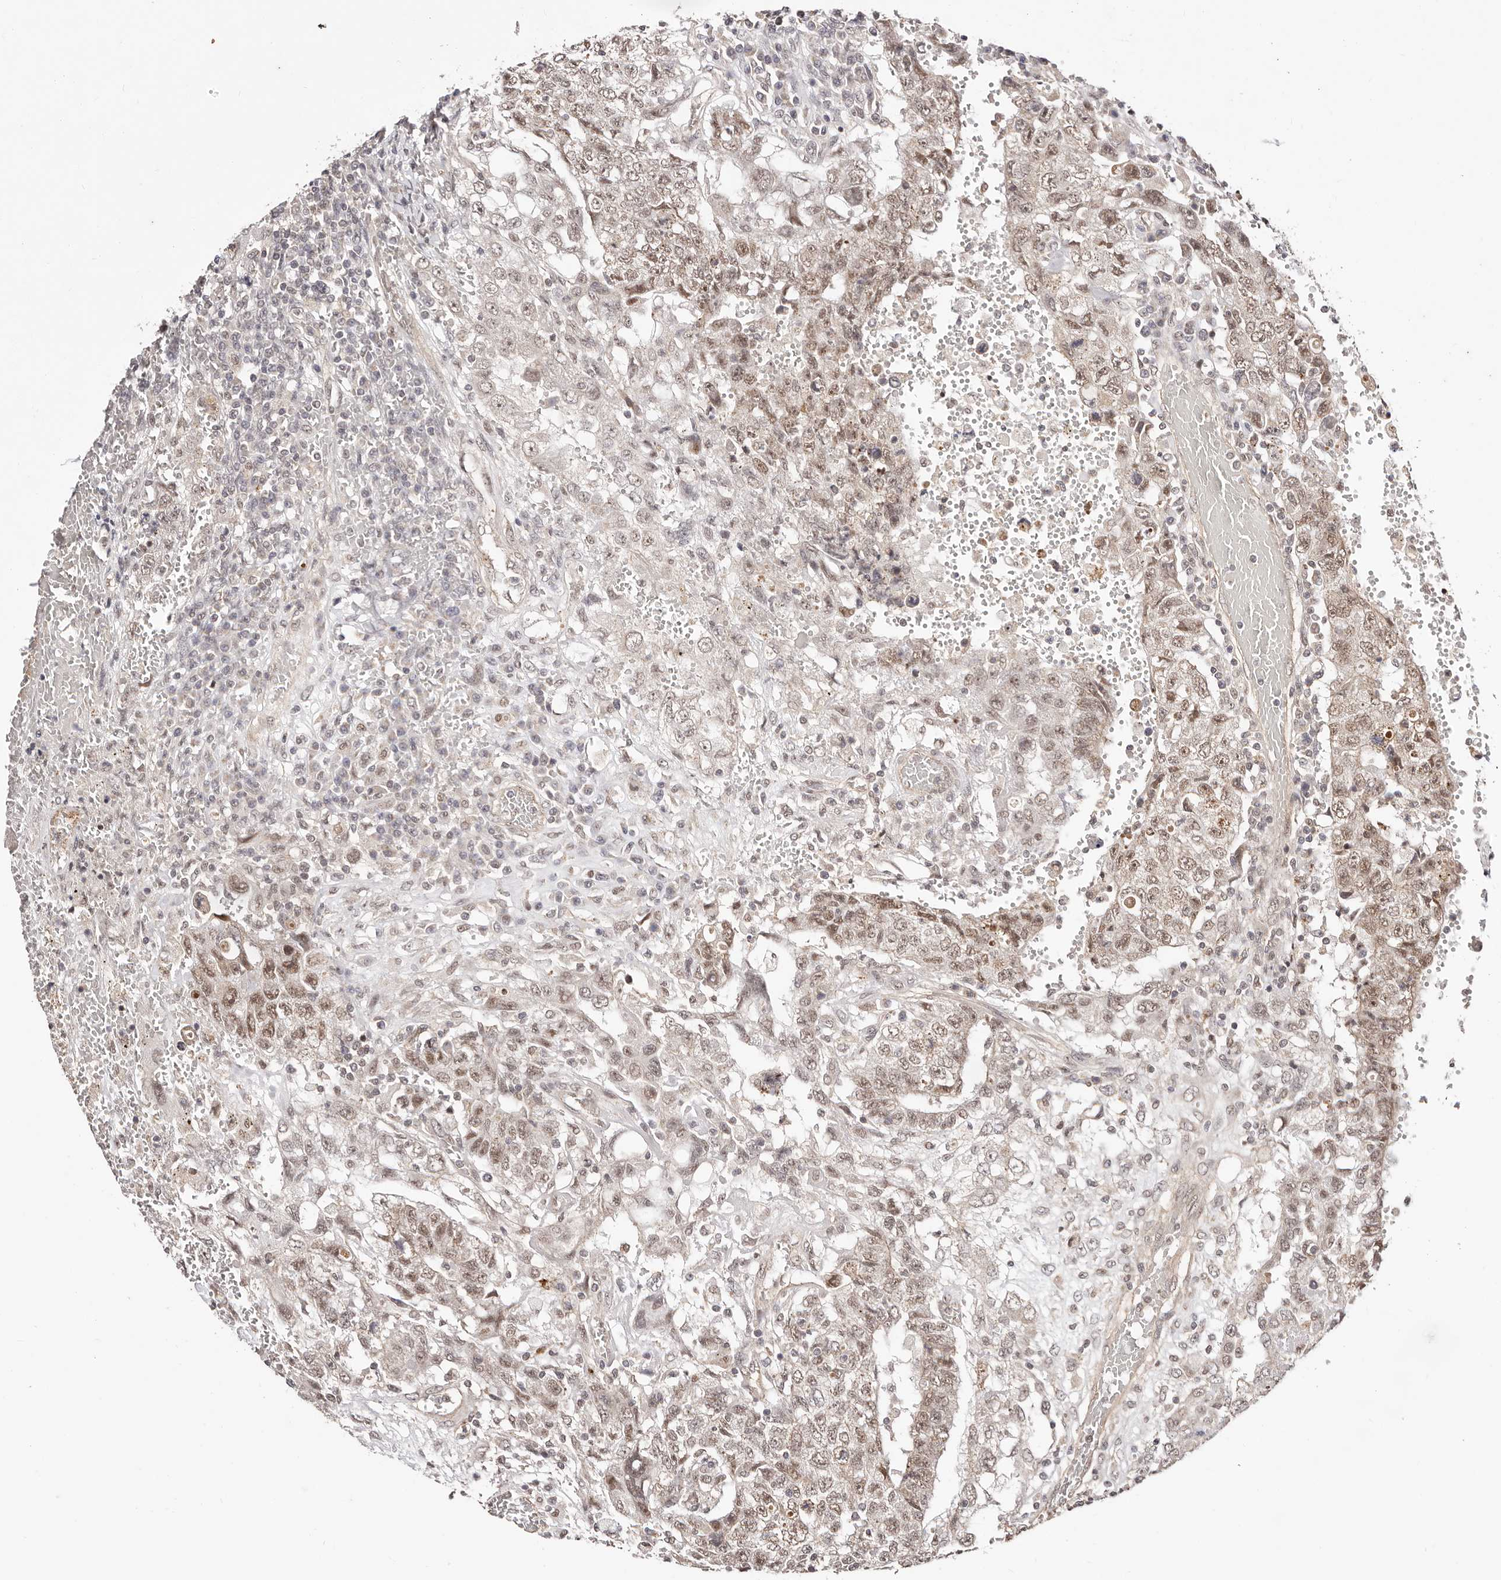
{"staining": {"intensity": "moderate", "quantity": "25%-75%", "location": "nuclear"}, "tissue": "testis cancer", "cell_type": "Tumor cells", "image_type": "cancer", "snomed": [{"axis": "morphology", "description": "Carcinoma, Embryonal, NOS"}, {"axis": "topography", "description": "Testis"}], "caption": "Protein expression by immunohistochemistry reveals moderate nuclear positivity in about 25%-75% of tumor cells in testis embryonal carcinoma.", "gene": "CTNNBL1", "patient": {"sex": "male", "age": 26}}